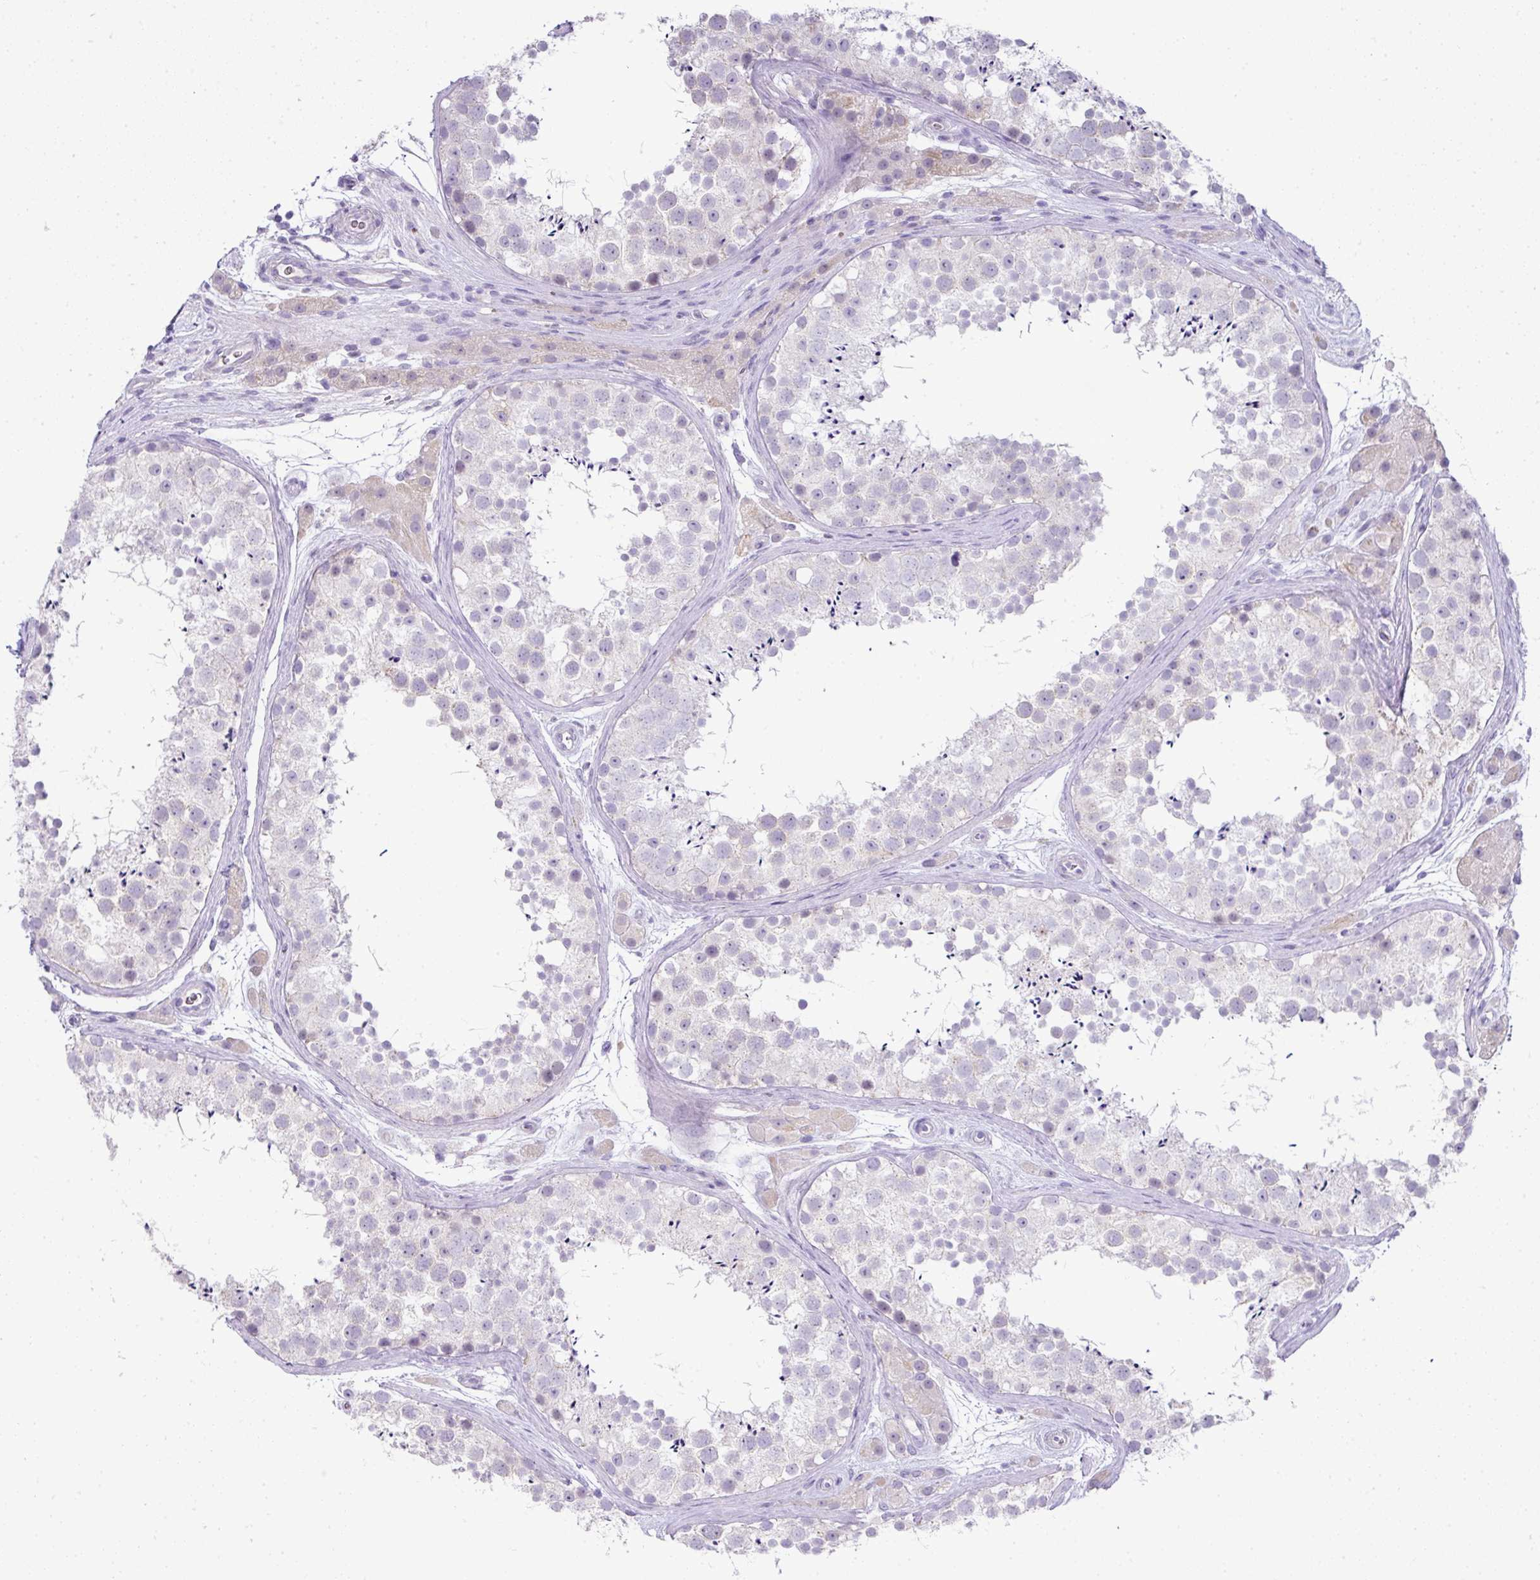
{"staining": {"intensity": "negative", "quantity": "none", "location": "none"}, "tissue": "testis", "cell_type": "Cells in seminiferous ducts", "image_type": "normal", "snomed": [{"axis": "morphology", "description": "Normal tissue, NOS"}, {"axis": "topography", "description": "Testis"}], "caption": "DAB immunohistochemical staining of benign human testis shows no significant positivity in cells in seminiferous ducts.", "gene": "BCL11A", "patient": {"sex": "male", "age": 41}}